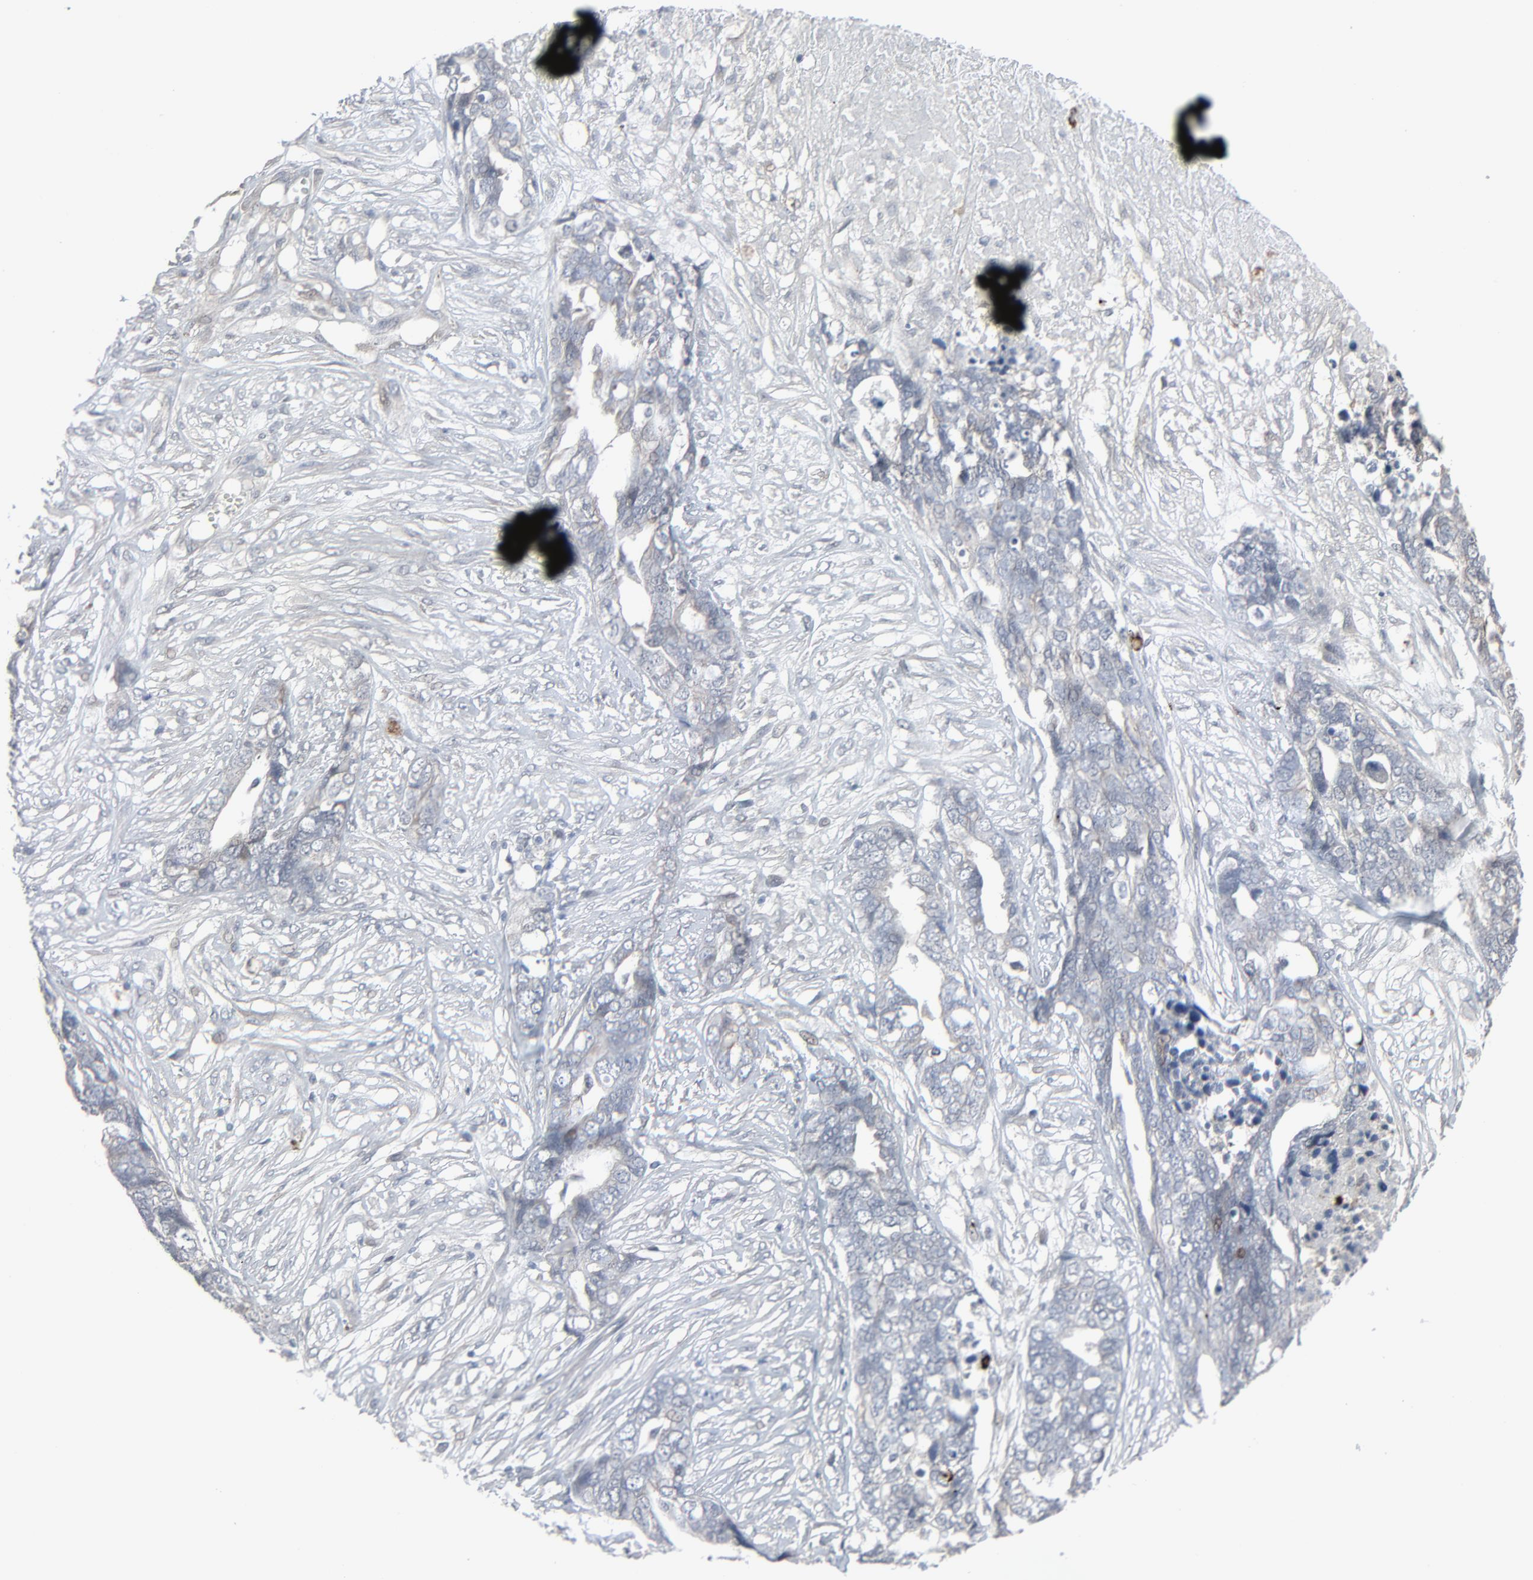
{"staining": {"intensity": "weak", "quantity": "<25%", "location": "cytoplasmic/membranous"}, "tissue": "ovarian cancer", "cell_type": "Tumor cells", "image_type": "cancer", "snomed": [{"axis": "morphology", "description": "Normal tissue, NOS"}, {"axis": "morphology", "description": "Cystadenocarcinoma, serous, NOS"}, {"axis": "topography", "description": "Fallopian tube"}, {"axis": "topography", "description": "Ovary"}], "caption": "DAB (3,3'-diaminobenzidine) immunohistochemical staining of serous cystadenocarcinoma (ovarian) shows no significant positivity in tumor cells.", "gene": "NEUROD1", "patient": {"sex": "female", "age": 56}}